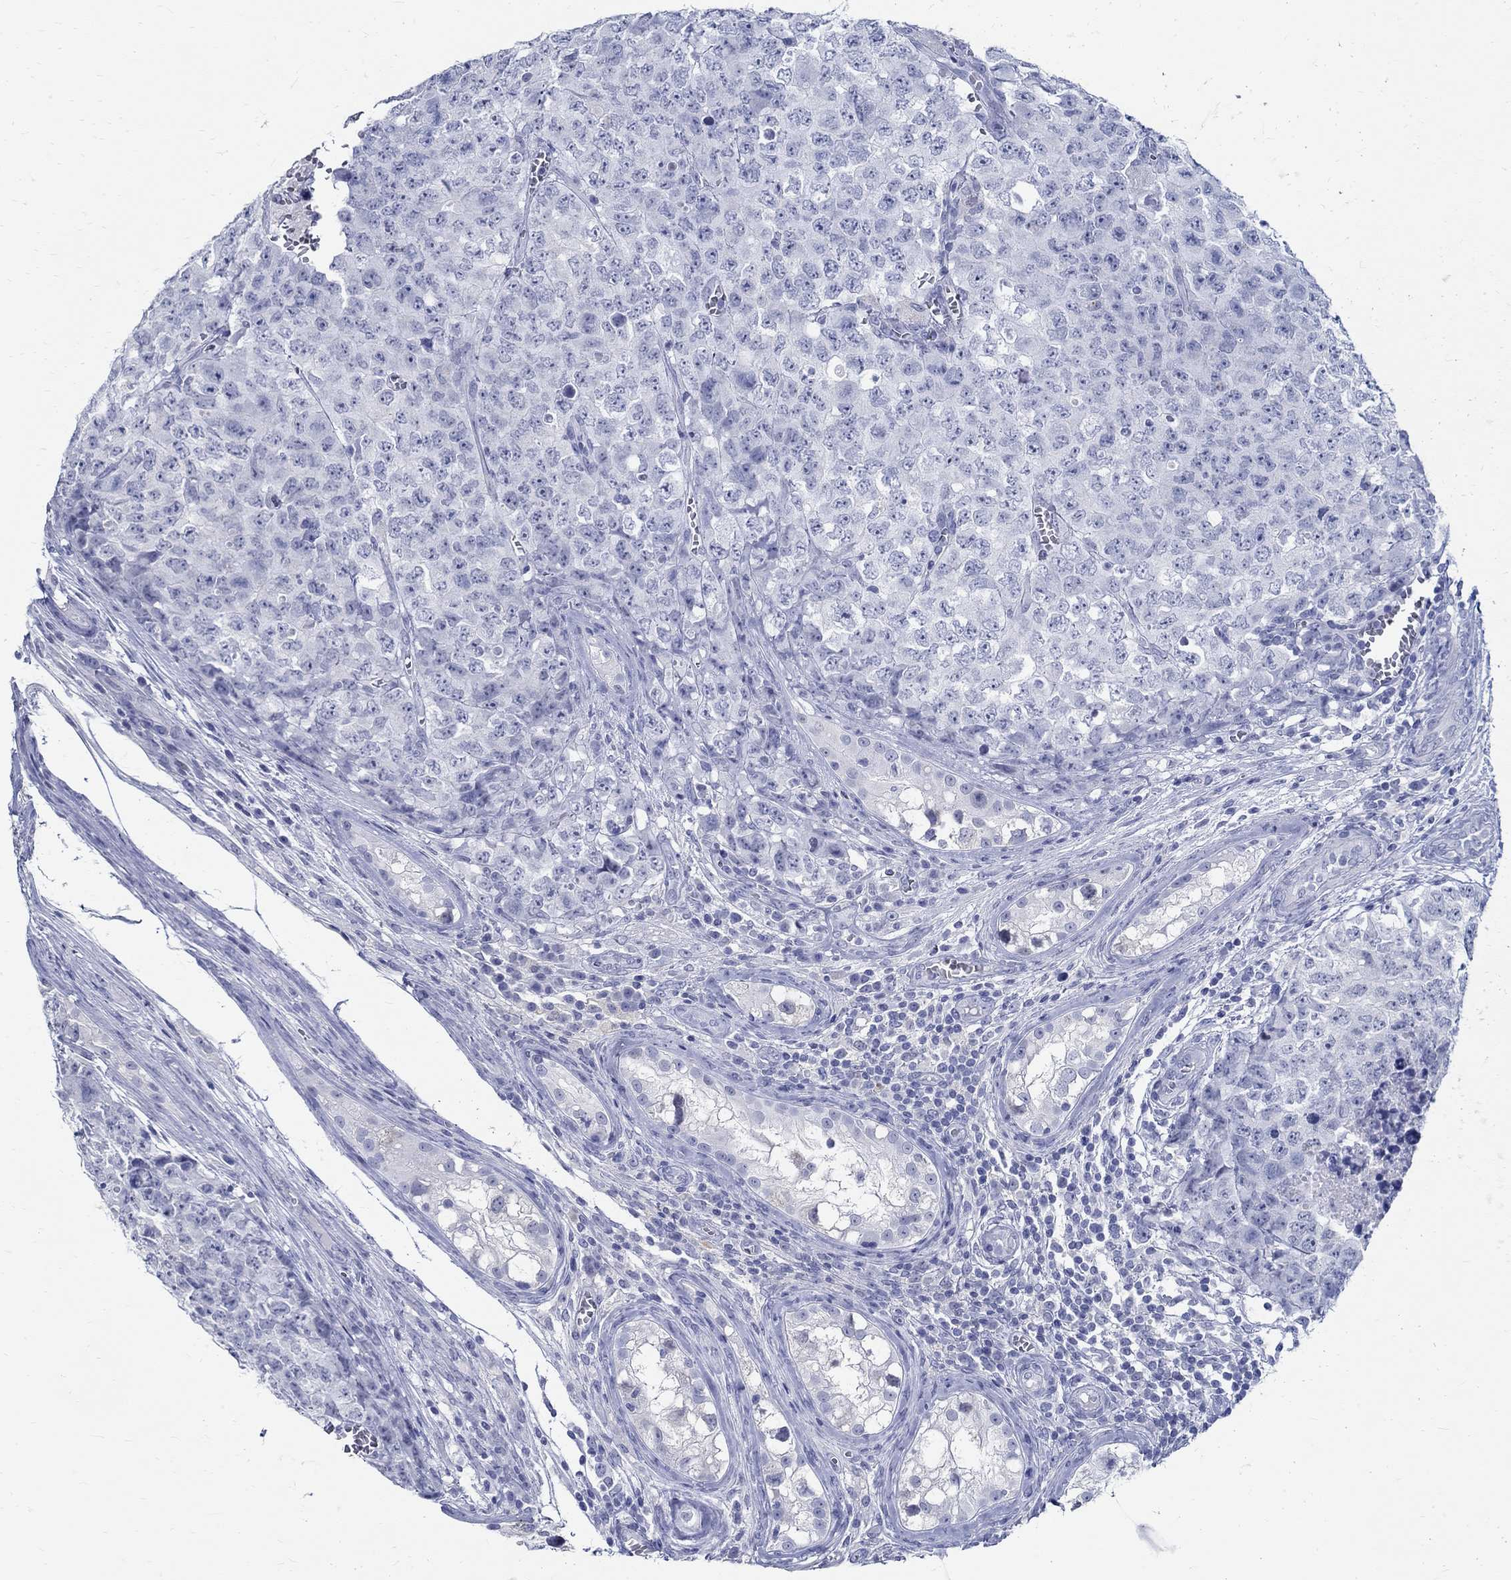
{"staining": {"intensity": "negative", "quantity": "none", "location": "none"}, "tissue": "testis cancer", "cell_type": "Tumor cells", "image_type": "cancer", "snomed": [{"axis": "morphology", "description": "Carcinoma, Embryonal, NOS"}, {"axis": "topography", "description": "Testis"}], "caption": "This is a micrograph of IHC staining of testis cancer (embryonal carcinoma), which shows no expression in tumor cells. Brightfield microscopy of immunohistochemistry (IHC) stained with DAB (3,3'-diaminobenzidine) (brown) and hematoxylin (blue), captured at high magnification.", "gene": "BSPRY", "patient": {"sex": "male", "age": 23}}